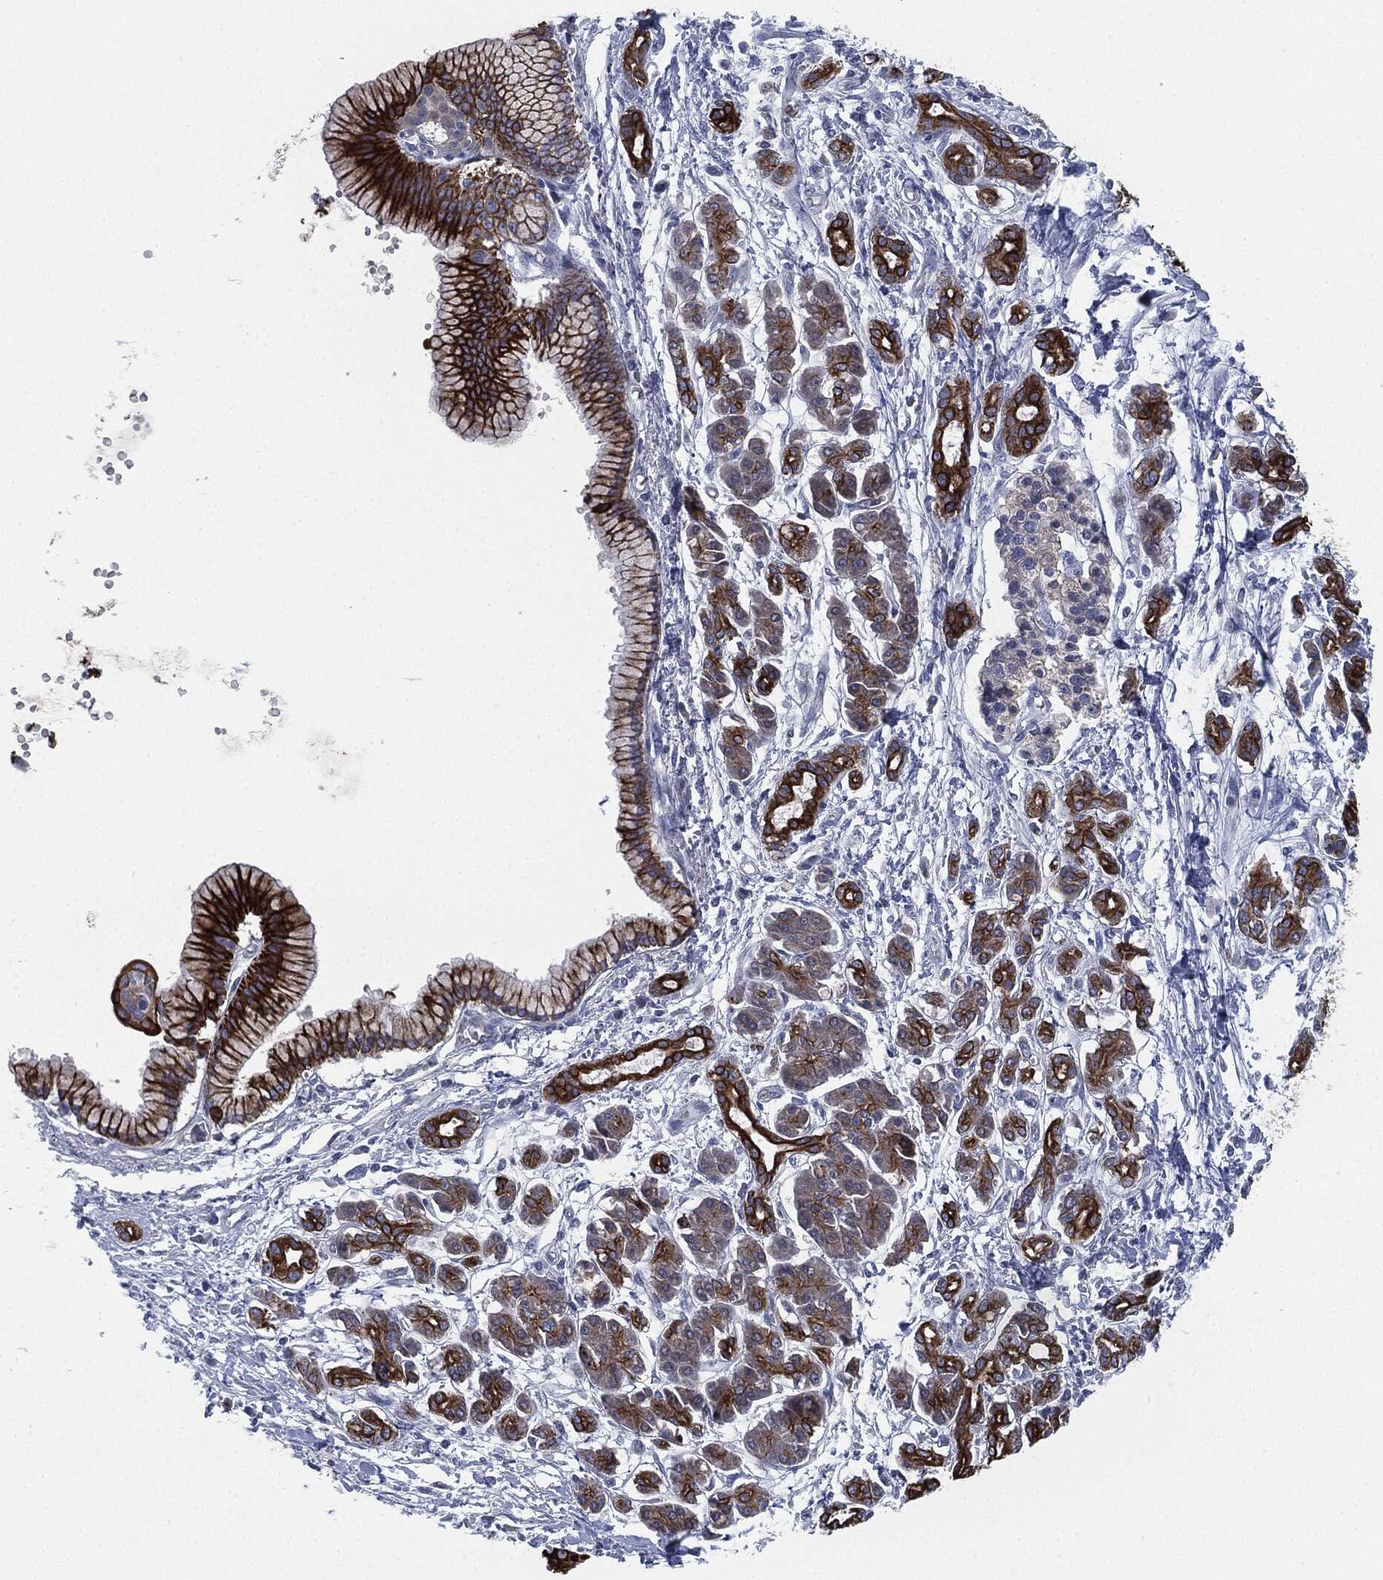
{"staining": {"intensity": "strong", "quantity": ">75%", "location": "cytoplasmic/membranous"}, "tissue": "pancreatic cancer", "cell_type": "Tumor cells", "image_type": "cancer", "snomed": [{"axis": "morphology", "description": "Adenocarcinoma, NOS"}, {"axis": "topography", "description": "Pancreas"}], "caption": "Adenocarcinoma (pancreatic) stained for a protein (brown) demonstrates strong cytoplasmic/membranous positive positivity in about >75% of tumor cells.", "gene": "SHROOM2", "patient": {"sex": "male", "age": 72}}